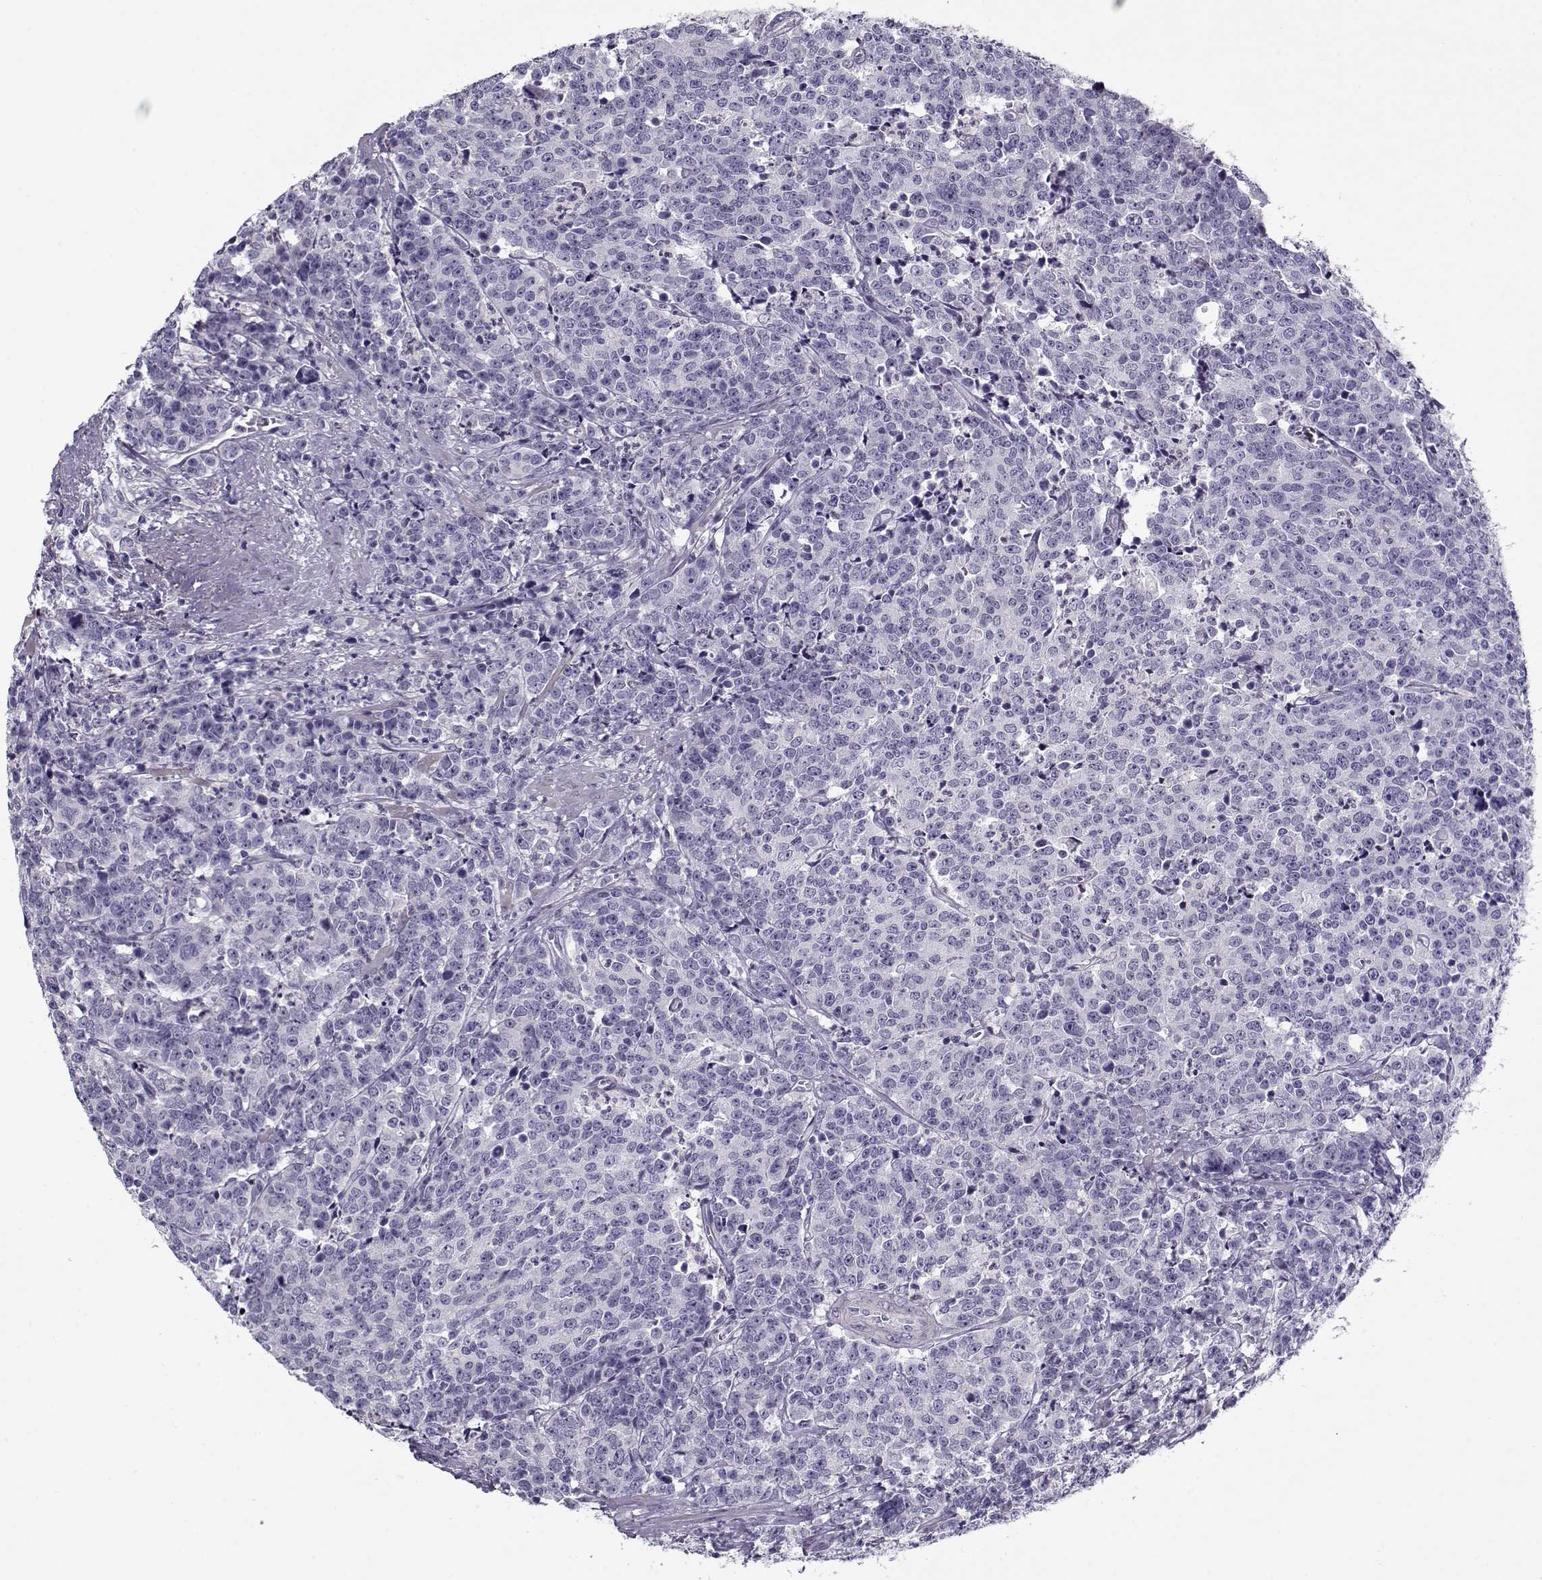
{"staining": {"intensity": "negative", "quantity": "none", "location": "none"}, "tissue": "prostate cancer", "cell_type": "Tumor cells", "image_type": "cancer", "snomed": [{"axis": "morphology", "description": "Adenocarcinoma, NOS"}, {"axis": "topography", "description": "Prostate"}], "caption": "Human prostate cancer (adenocarcinoma) stained for a protein using immunohistochemistry shows no expression in tumor cells.", "gene": "CIBAR1", "patient": {"sex": "male", "age": 67}}